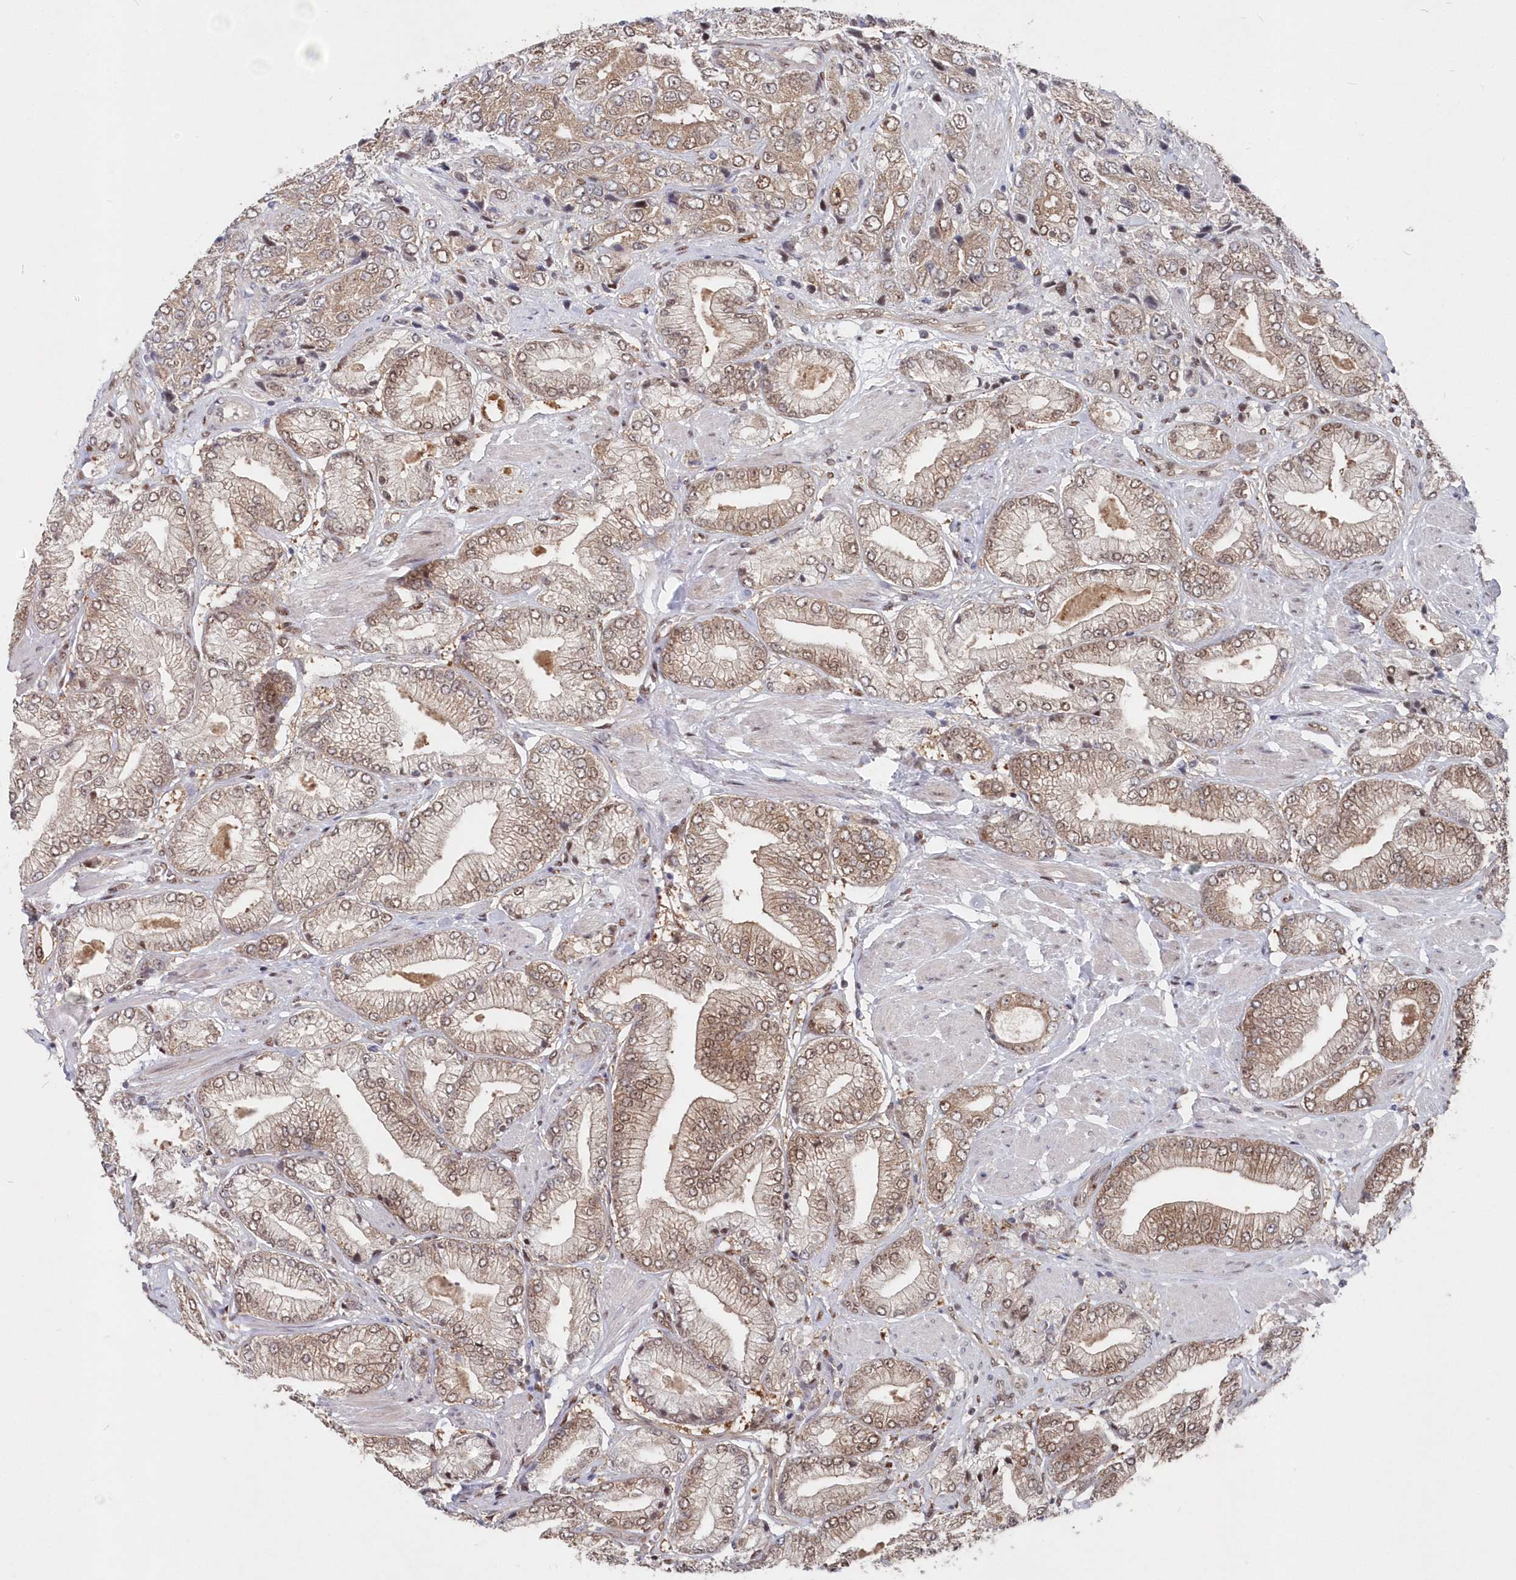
{"staining": {"intensity": "moderate", "quantity": ">75%", "location": "cytoplasmic/membranous,nuclear"}, "tissue": "prostate cancer", "cell_type": "Tumor cells", "image_type": "cancer", "snomed": [{"axis": "morphology", "description": "Adenocarcinoma, High grade"}, {"axis": "topography", "description": "Prostate"}], "caption": "Brown immunohistochemical staining in human prostate cancer reveals moderate cytoplasmic/membranous and nuclear positivity in about >75% of tumor cells.", "gene": "ABHD14B", "patient": {"sex": "male", "age": 50}}